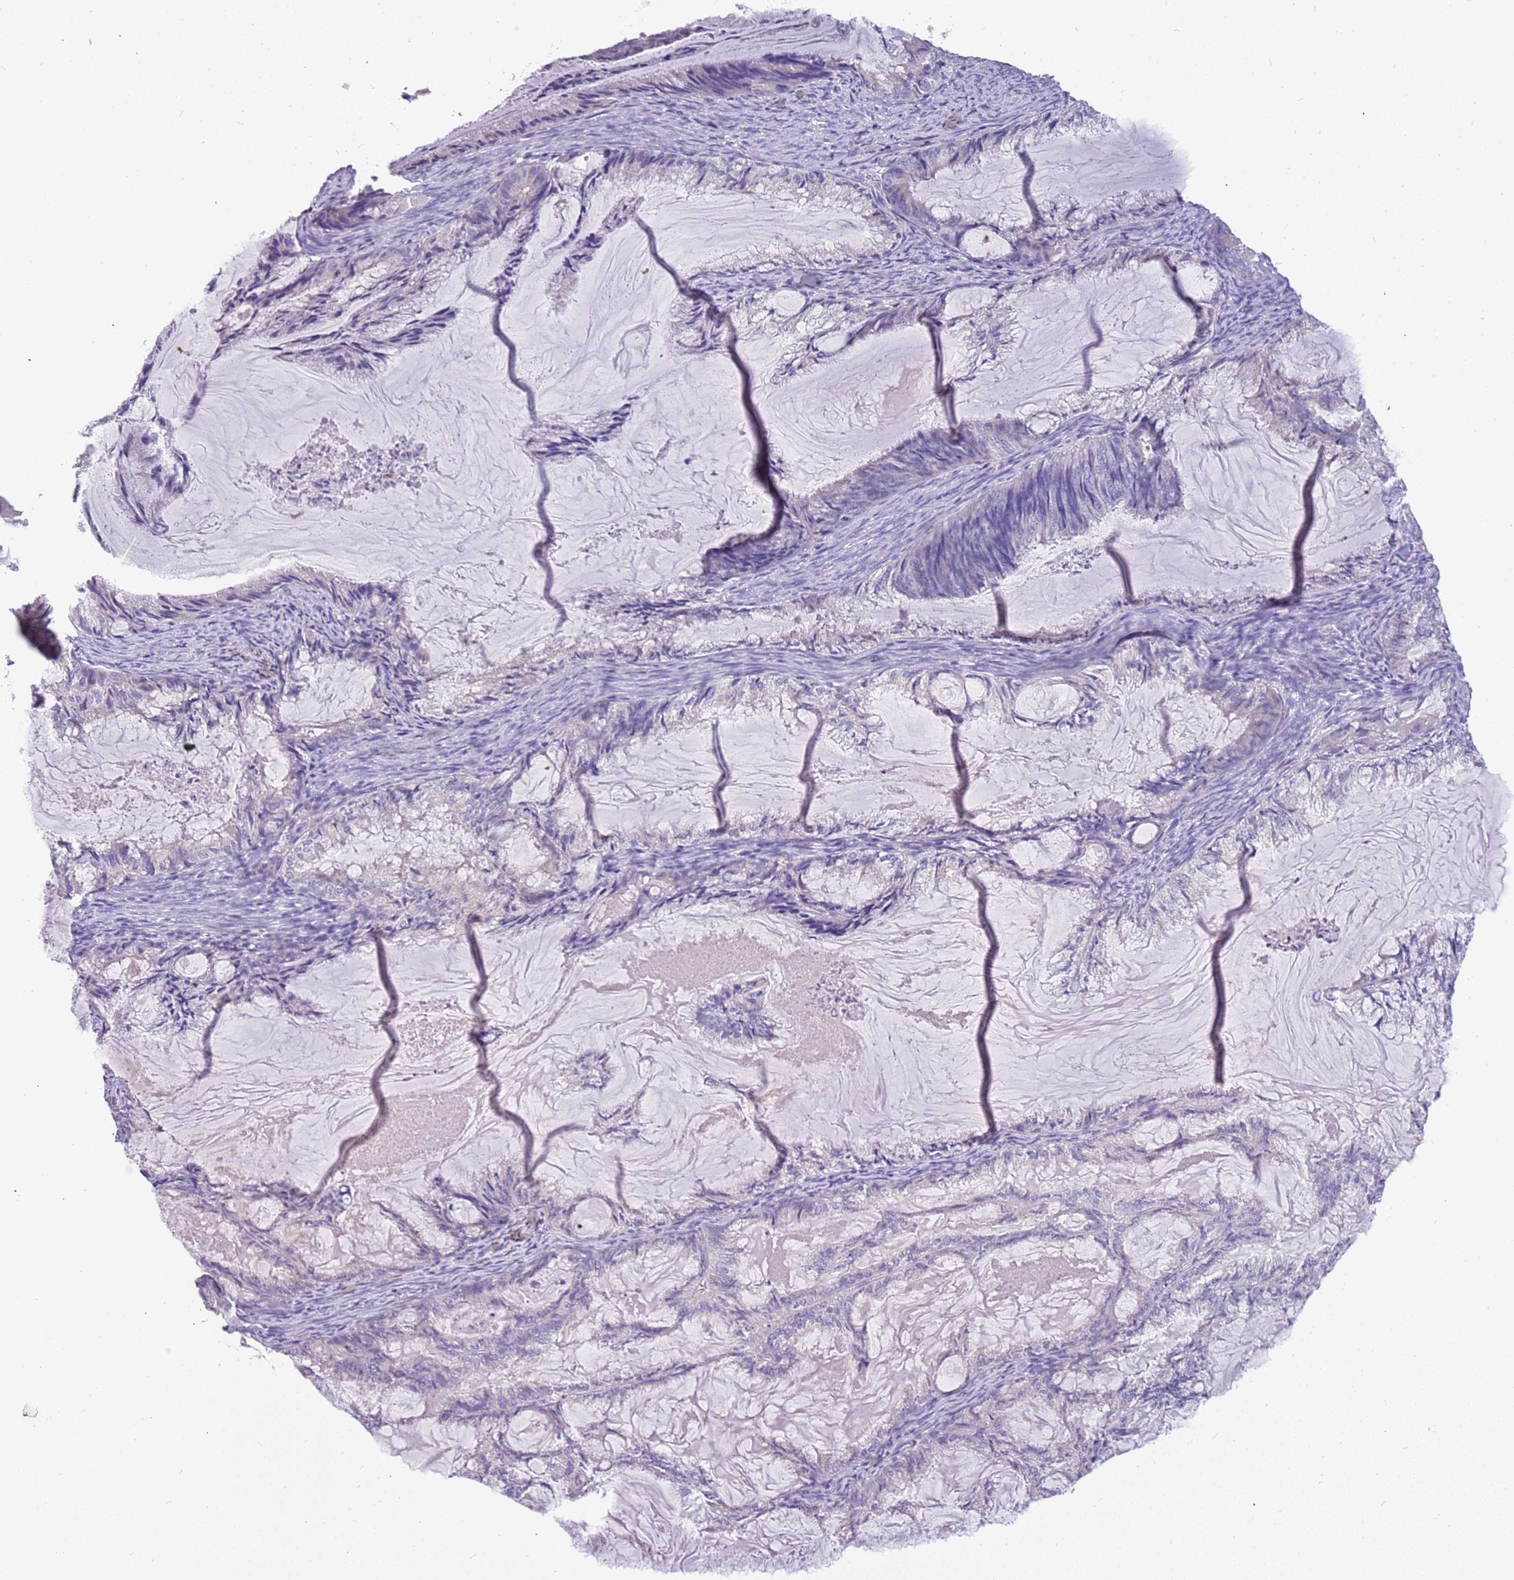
{"staining": {"intensity": "negative", "quantity": "none", "location": "none"}, "tissue": "endometrial cancer", "cell_type": "Tumor cells", "image_type": "cancer", "snomed": [{"axis": "morphology", "description": "Adenocarcinoma, NOS"}, {"axis": "topography", "description": "Endometrium"}], "caption": "Micrograph shows no significant protein staining in tumor cells of endometrial cancer (adenocarcinoma).", "gene": "RHCG", "patient": {"sex": "female", "age": 86}}